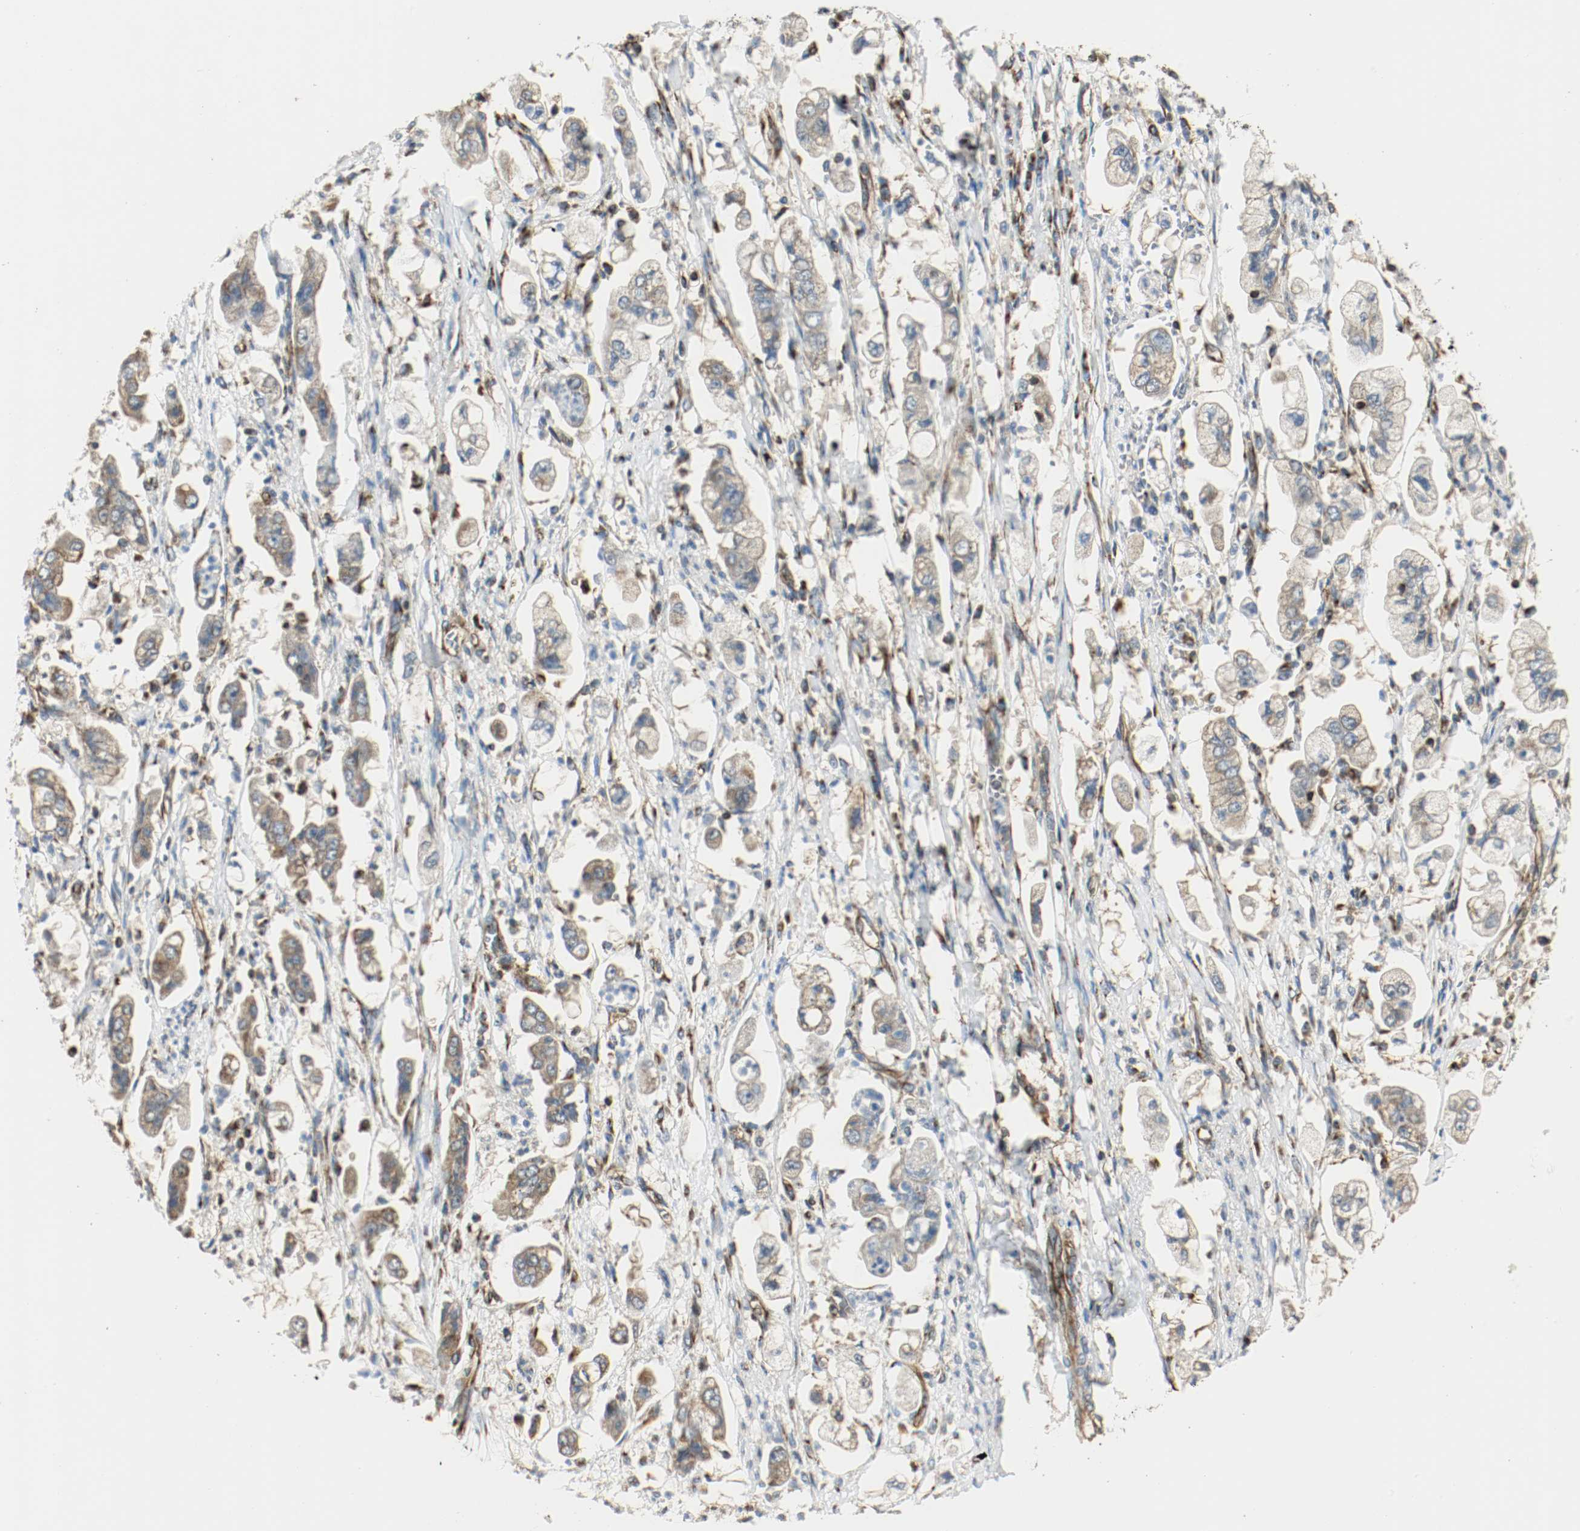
{"staining": {"intensity": "moderate", "quantity": ">75%", "location": "cytoplasmic/membranous"}, "tissue": "stomach cancer", "cell_type": "Tumor cells", "image_type": "cancer", "snomed": [{"axis": "morphology", "description": "Adenocarcinoma, NOS"}, {"axis": "topography", "description": "Stomach"}], "caption": "Immunohistochemical staining of stomach cancer shows moderate cytoplasmic/membranous protein positivity in approximately >75% of tumor cells. (IHC, brightfield microscopy, high magnification).", "gene": "PLCG1", "patient": {"sex": "male", "age": 62}}